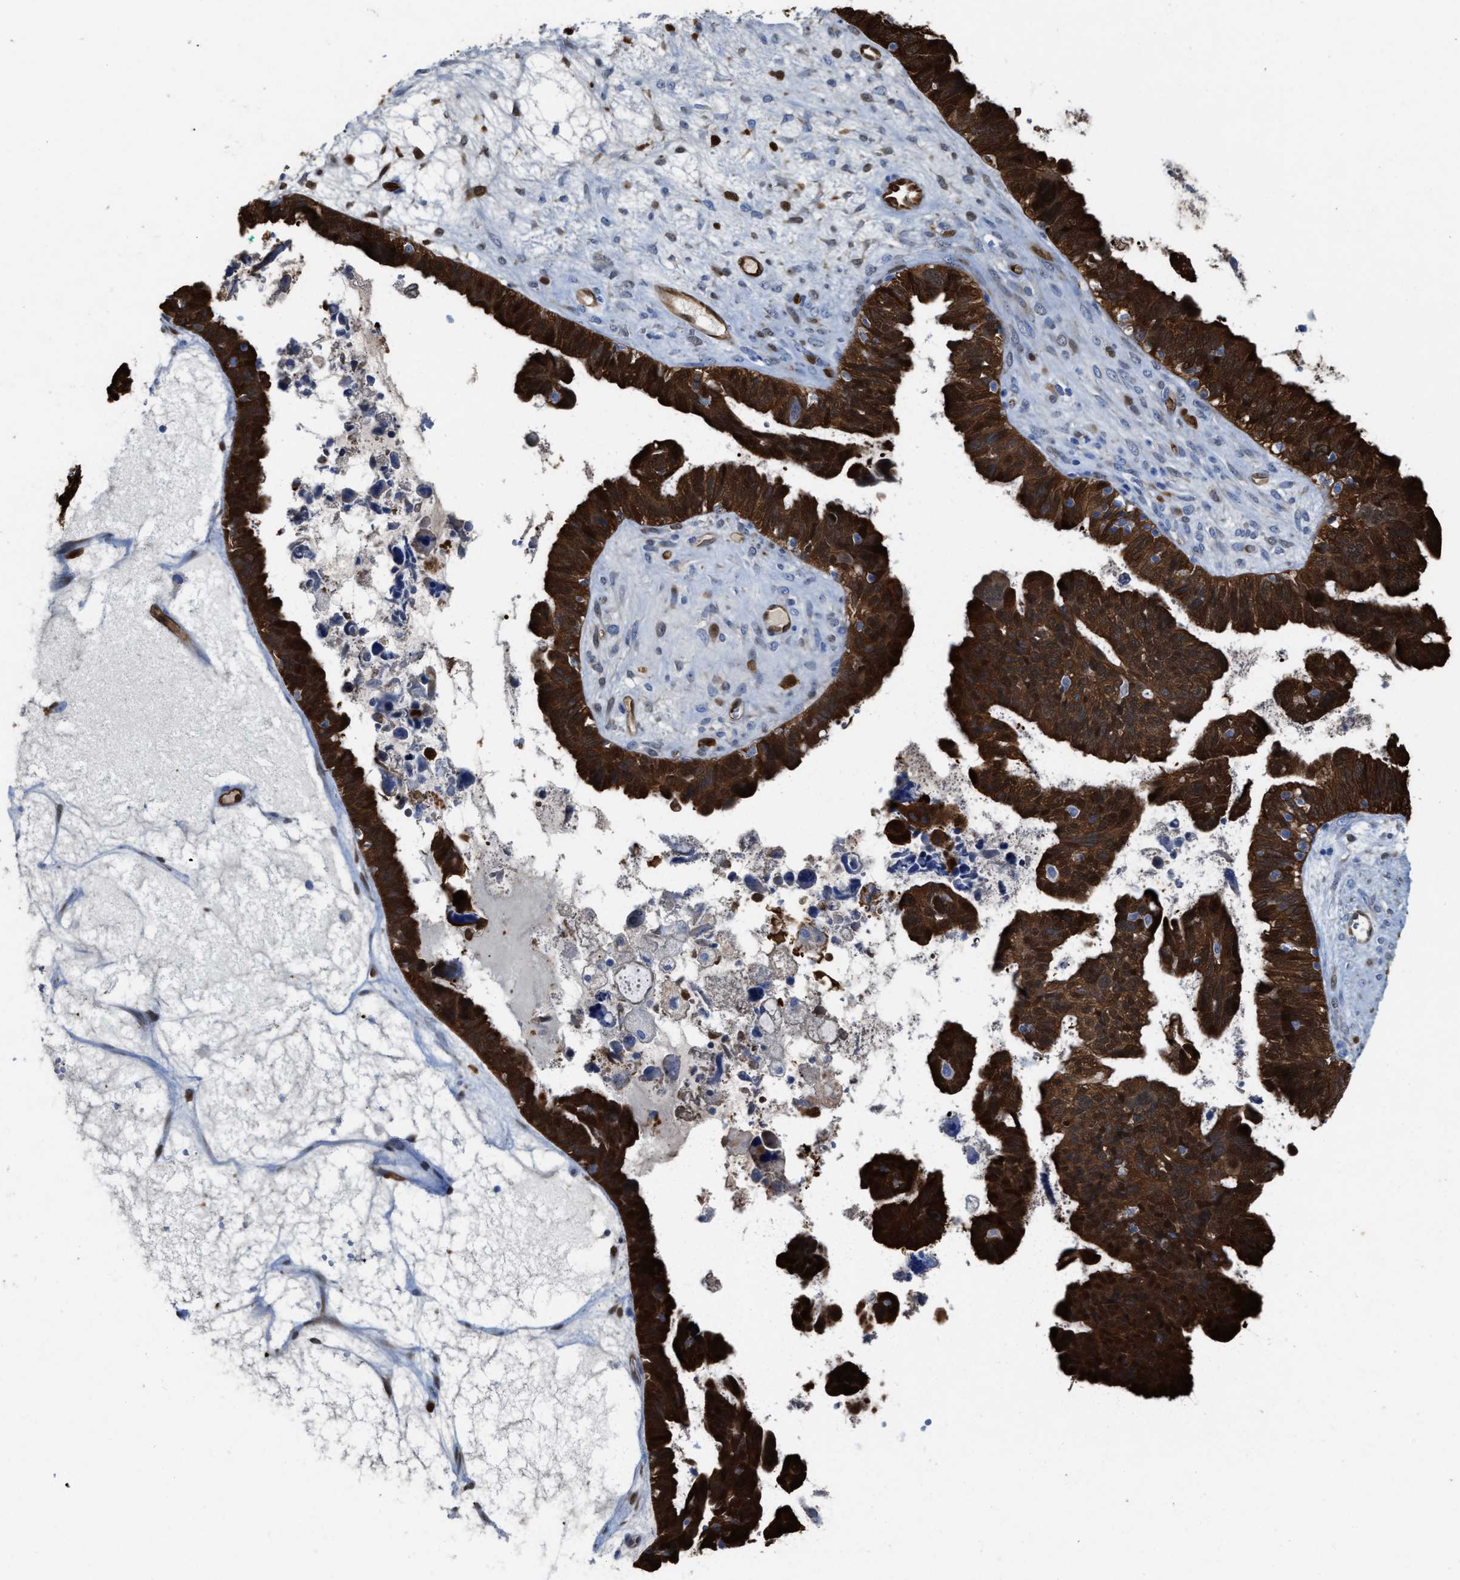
{"staining": {"intensity": "strong", "quantity": ">75%", "location": "cytoplasmic/membranous,nuclear"}, "tissue": "ovarian cancer", "cell_type": "Tumor cells", "image_type": "cancer", "snomed": [{"axis": "morphology", "description": "Cystadenocarcinoma, serous, NOS"}, {"axis": "topography", "description": "Ovary"}], "caption": "Ovarian serous cystadenocarcinoma stained for a protein reveals strong cytoplasmic/membranous and nuclear positivity in tumor cells.", "gene": "ASS1", "patient": {"sex": "female", "age": 79}}